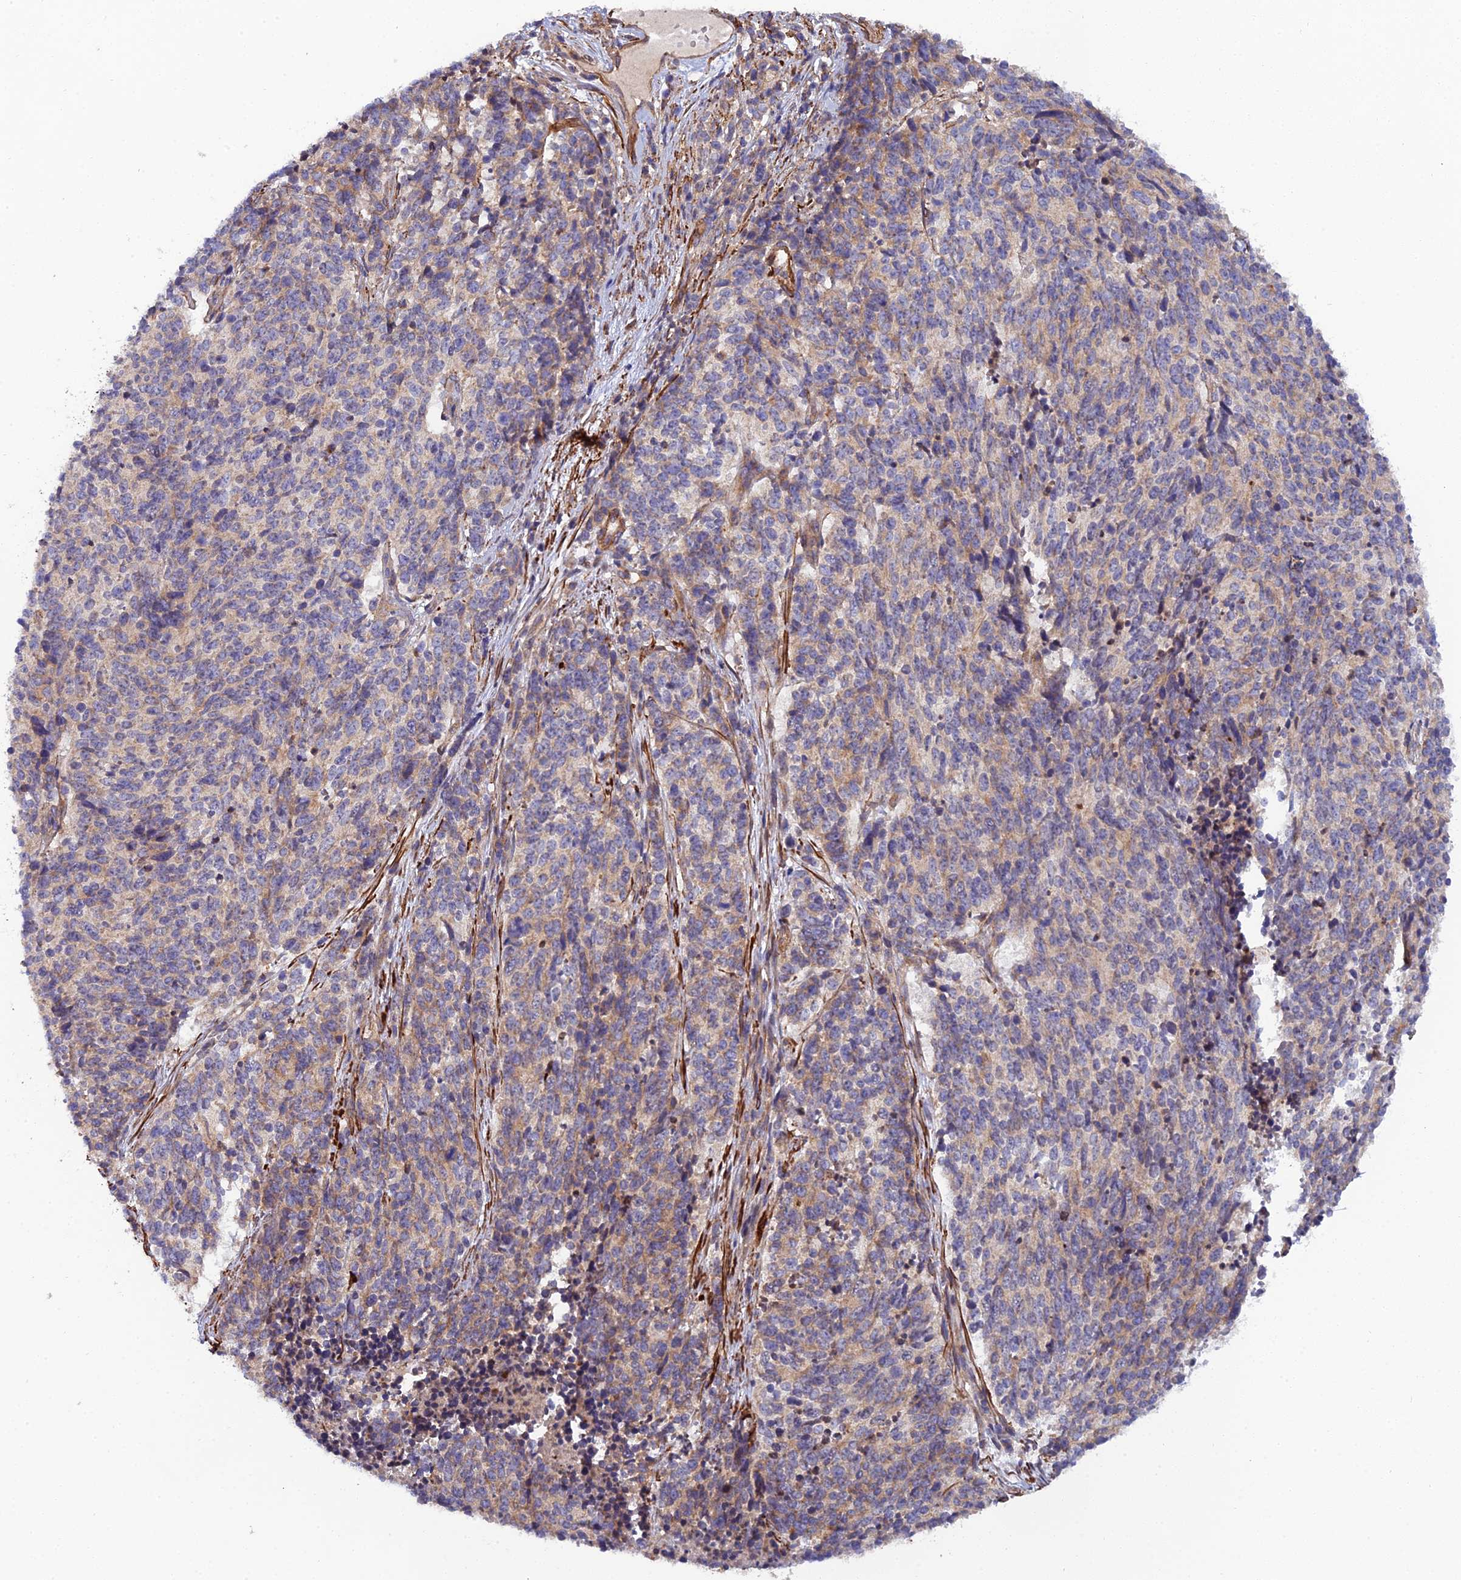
{"staining": {"intensity": "weak", "quantity": "<25%", "location": "cytoplasmic/membranous"}, "tissue": "cervical cancer", "cell_type": "Tumor cells", "image_type": "cancer", "snomed": [{"axis": "morphology", "description": "Squamous cell carcinoma, NOS"}, {"axis": "topography", "description": "Cervix"}], "caption": "Image shows no protein expression in tumor cells of squamous cell carcinoma (cervical) tissue.", "gene": "RALGAPA2", "patient": {"sex": "female", "age": 29}}